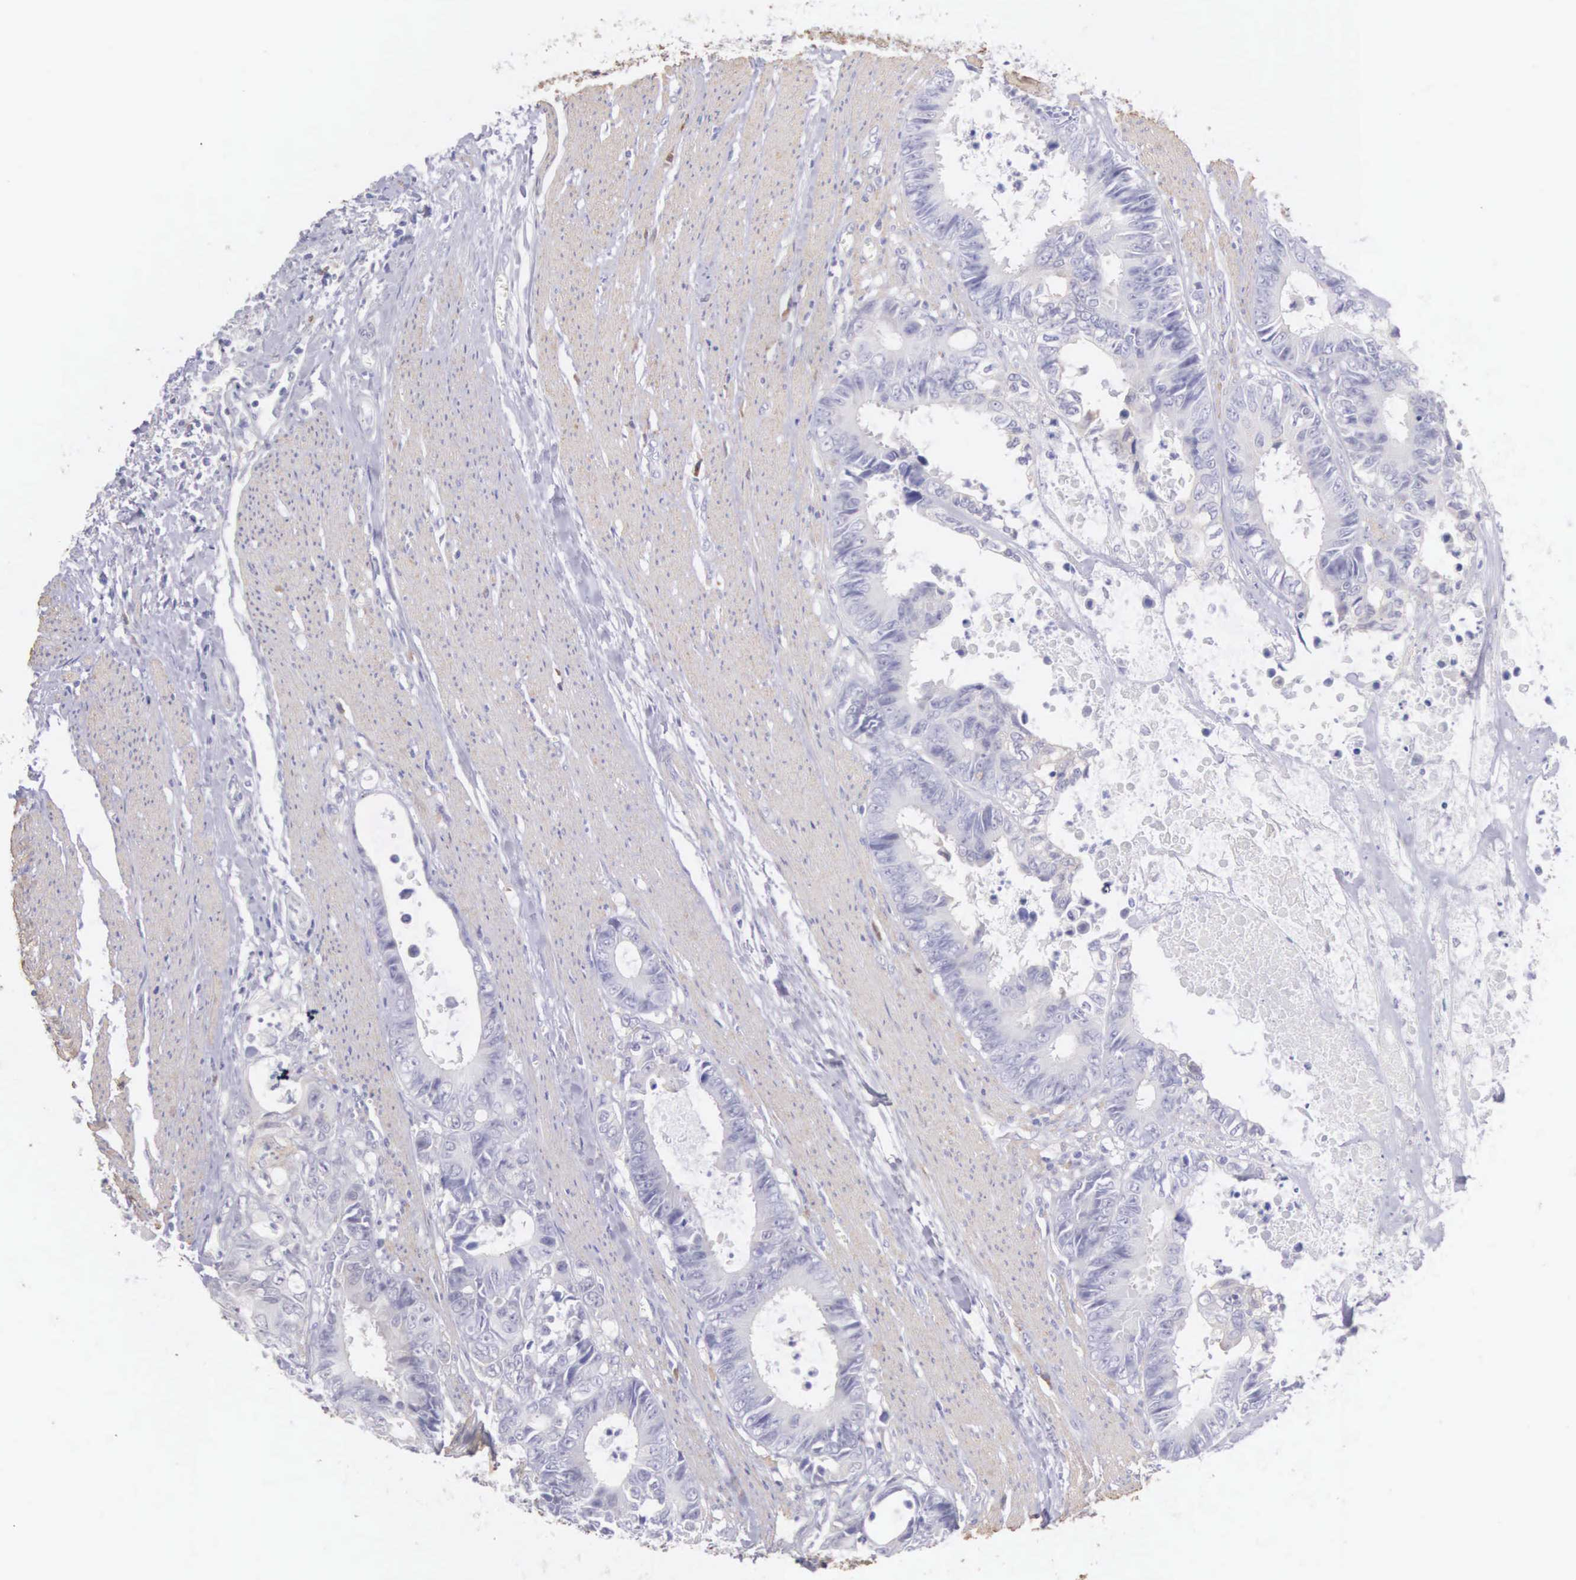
{"staining": {"intensity": "negative", "quantity": "none", "location": "none"}, "tissue": "colorectal cancer", "cell_type": "Tumor cells", "image_type": "cancer", "snomed": [{"axis": "morphology", "description": "Adenocarcinoma, NOS"}, {"axis": "topography", "description": "Rectum"}], "caption": "Immunohistochemistry (IHC) of human adenocarcinoma (colorectal) exhibits no expression in tumor cells.", "gene": "ARFGAP3", "patient": {"sex": "female", "age": 98}}